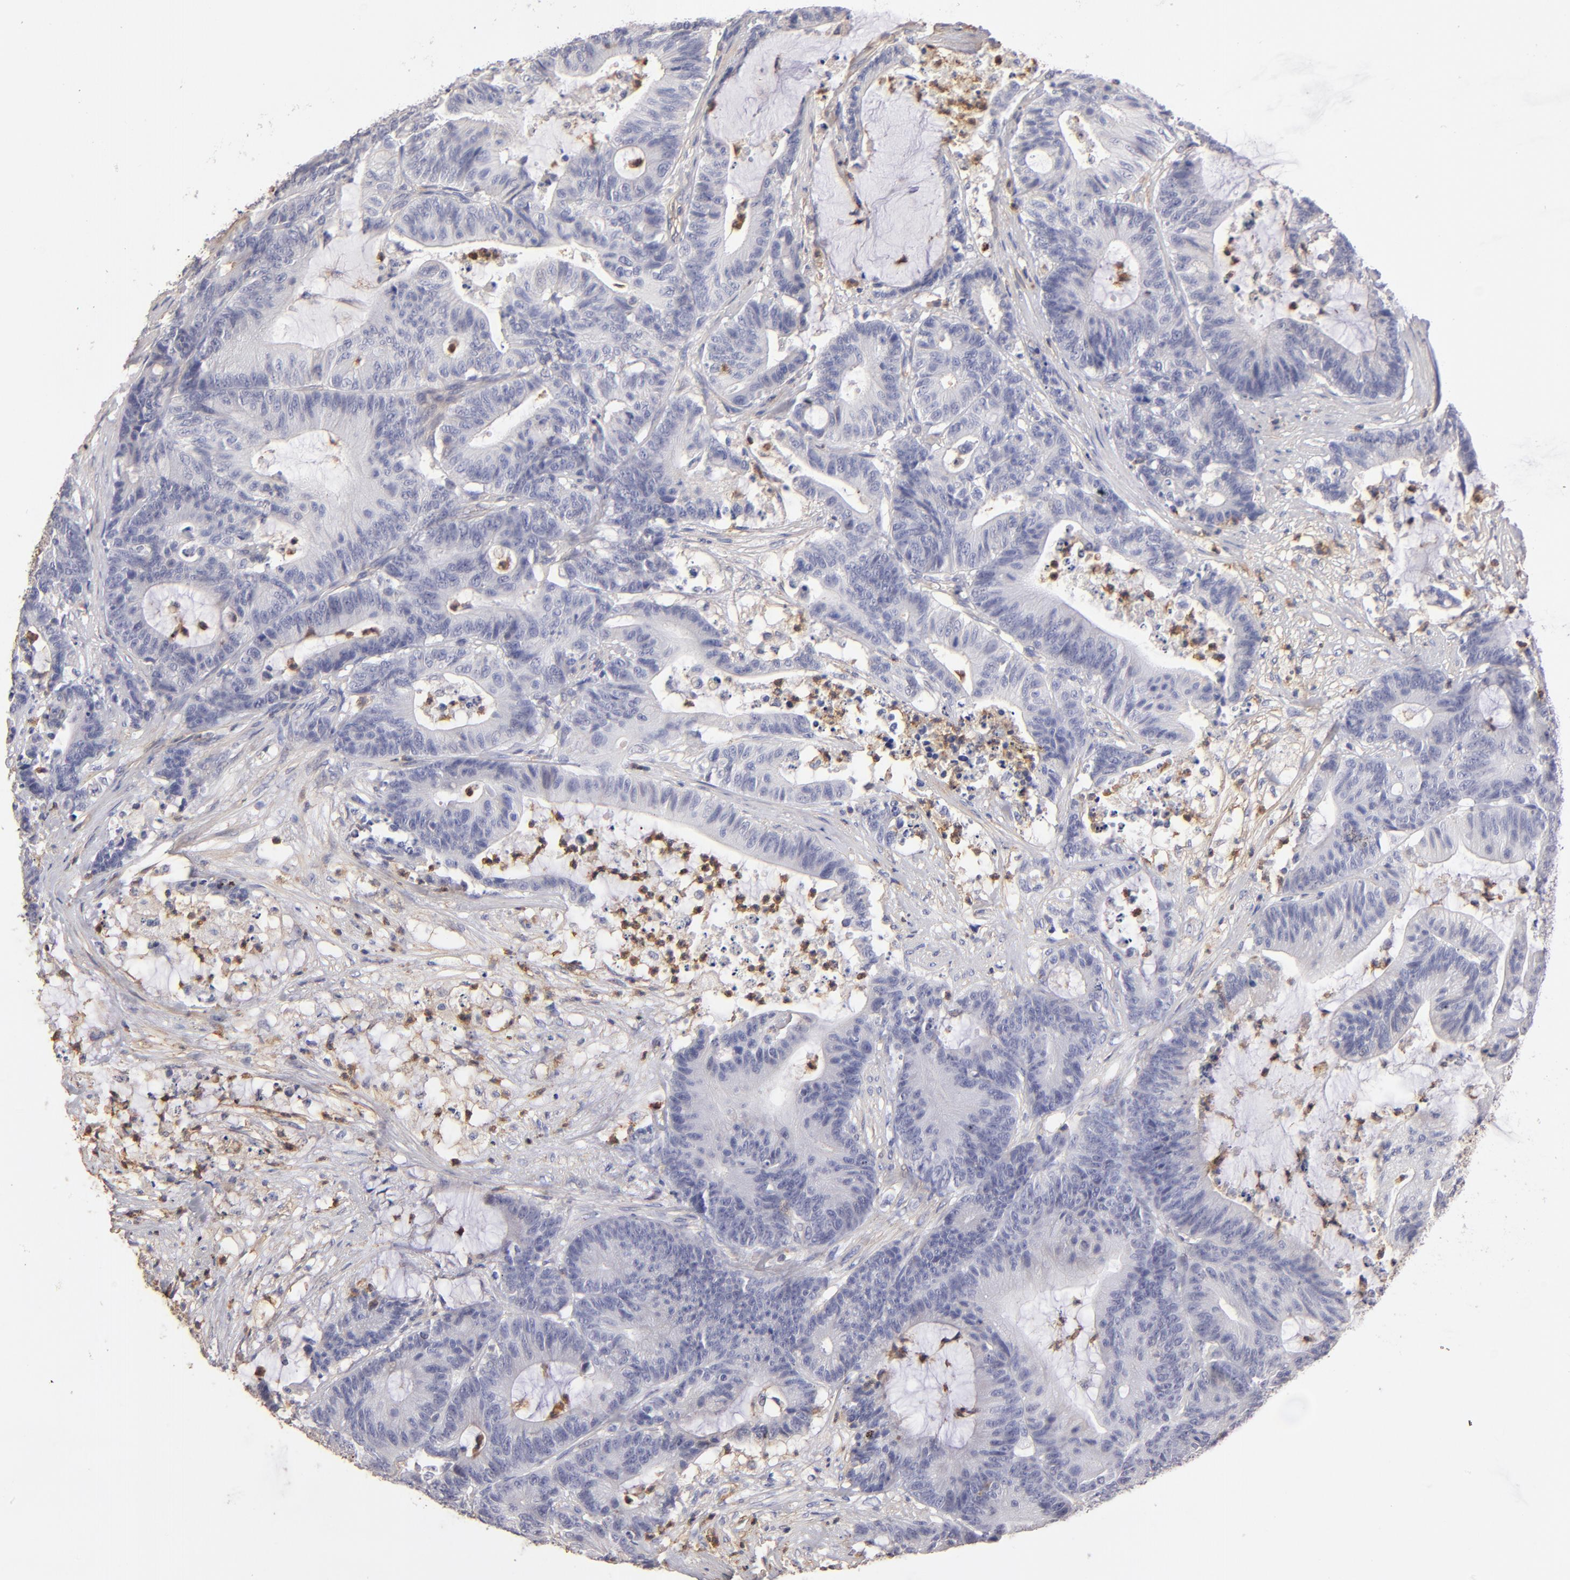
{"staining": {"intensity": "negative", "quantity": "none", "location": "none"}, "tissue": "colorectal cancer", "cell_type": "Tumor cells", "image_type": "cancer", "snomed": [{"axis": "morphology", "description": "Adenocarcinoma, NOS"}, {"axis": "topography", "description": "Colon"}], "caption": "Adenocarcinoma (colorectal) was stained to show a protein in brown. There is no significant staining in tumor cells.", "gene": "ABCB1", "patient": {"sex": "female", "age": 84}}